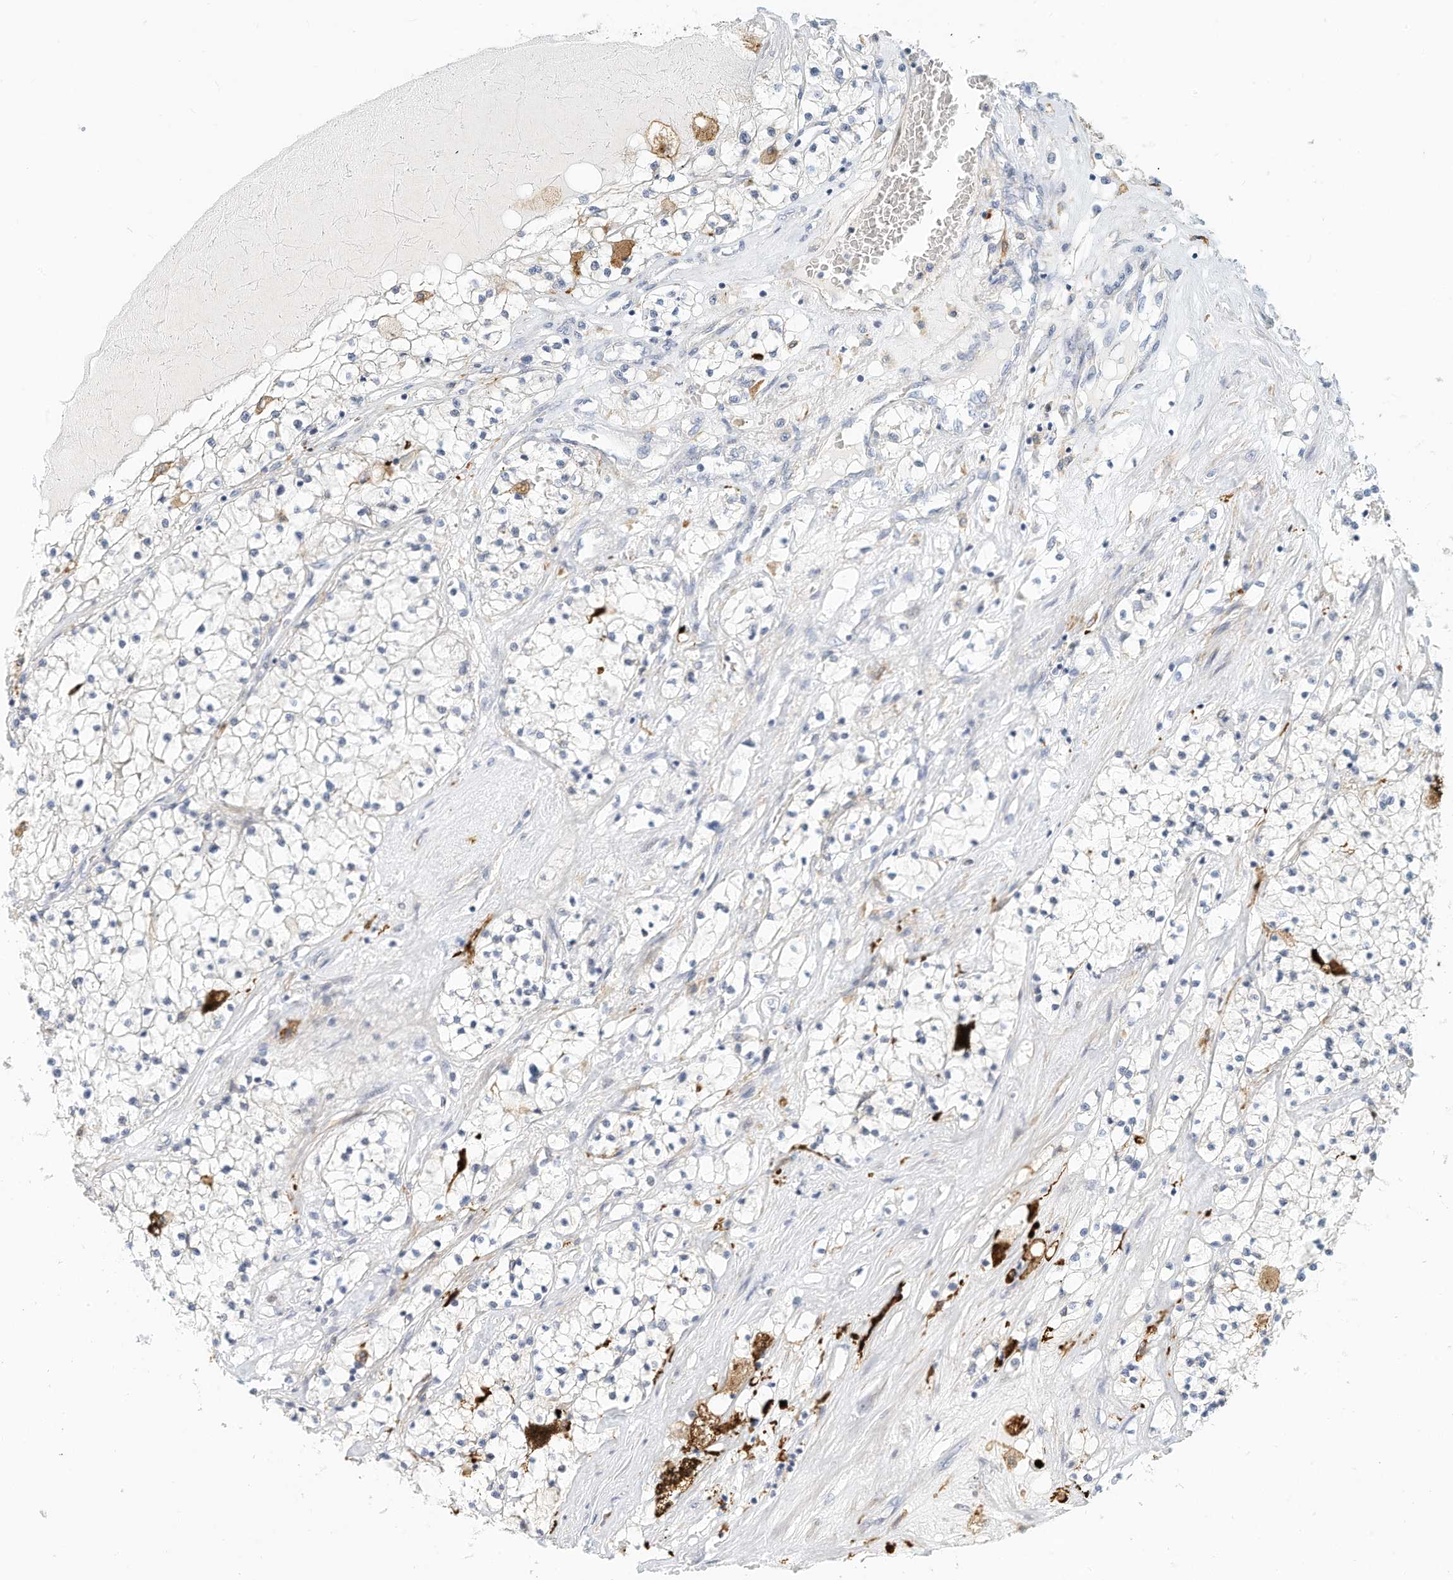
{"staining": {"intensity": "negative", "quantity": "none", "location": "none"}, "tissue": "renal cancer", "cell_type": "Tumor cells", "image_type": "cancer", "snomed": [{"axis": "morphology", "description": "Normal tissue, NOS"}, {"axis": "morphology", "description": "Adenocarcinoma, NOS"}, {"axis": "topography", "description": "Kidney"}], "caption": "This is an immunohistochemistry (IHC) image of human adenocarcinoma (renal). There is no positivity in tumor cells.", "gene": "MICAL1", "patient": {"sex": "male", "age": 68}}